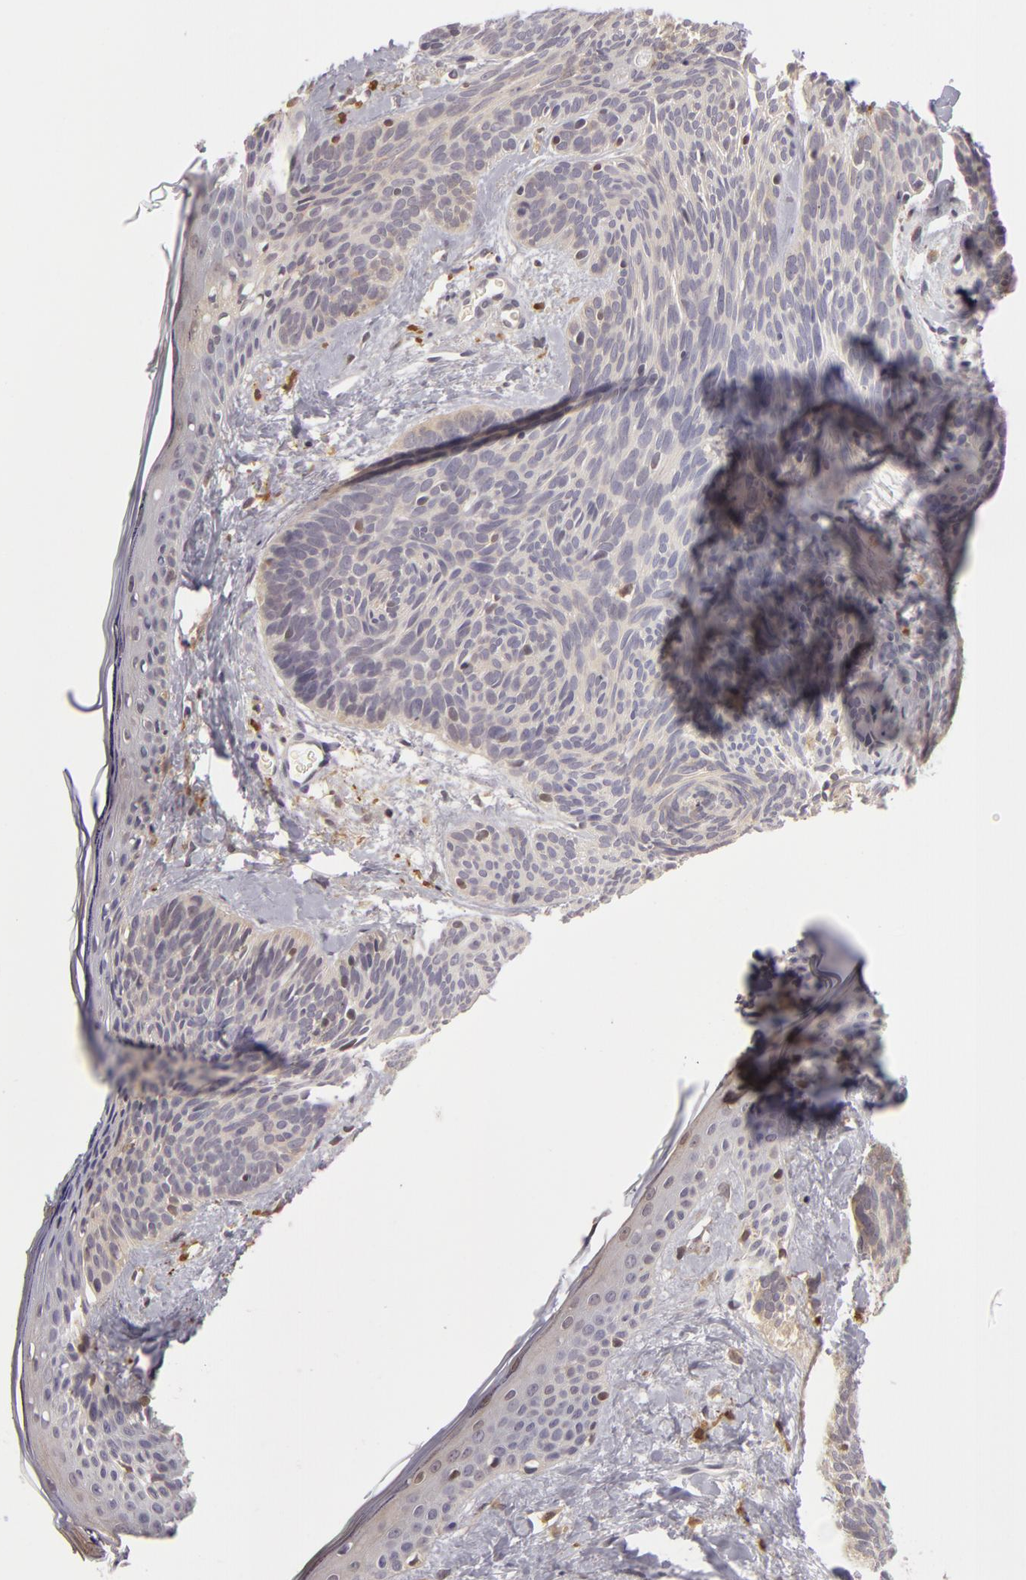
{"staining": {"intensity": "negative", "quantity": "none", "location": "none"}, "tissue": "skin cancer", "cell_type": "Tumor cells", "image_type": "cancer", "snomed": [{"axis": "morphology", "description": "Basal cell carcinoma"}, {"axis": "topography", "description": "Skin"}], "caption": "The immunohistochemistry image has no significant staining in tumor cells of skin cancer (basal cell carcinoma) tissue. The staining was performed using DAB (3,3'-diaminobenzidine) to visualize the protein expression in brown, while the nuclei were stained in blue with hematoxylin (Magnification: 20x).", "gene": "GNPDA1", "patient": {"sex": "female", "age": 81}}